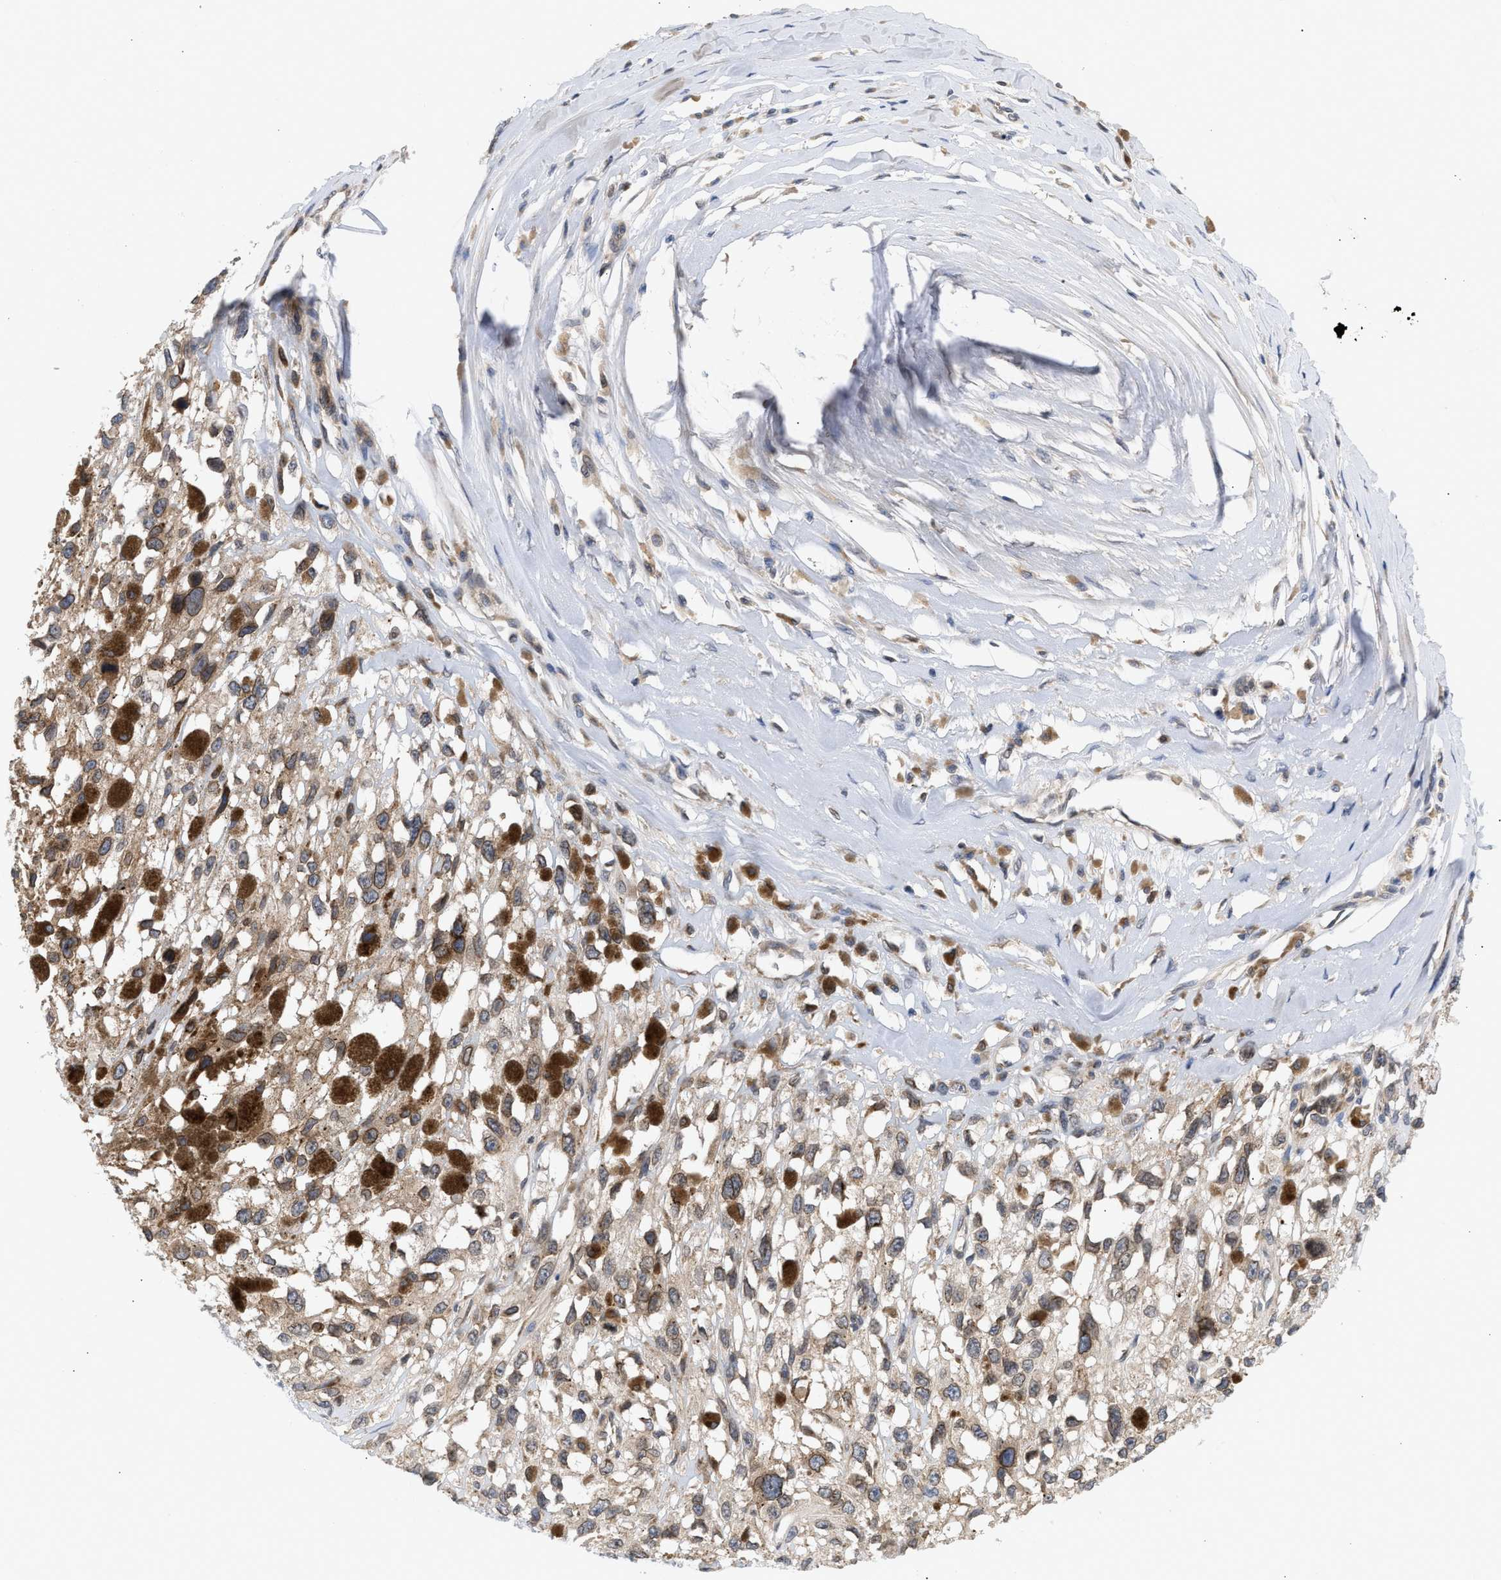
{"staining": {"intensity": "weak", "quantity": ">75%", "location": "cytoplasmic/membranous,nuclear"}, "tissue": "melanoma", "cell_type": "Tumor cells", "image_type": "cancer", "snomed": [{"axis": "morphology", "description": "Malignant melanoma, Metastatic site"}, {"axis": "topography", "description": "Lymph node"}], "caption": "Immunohistochemistry histopathology image of neoplastic tissue: malignant melanoma (metastatic site) stained using immunohistochemistry (IHC) shows low levels of weak protein expression localized specifically in the cytoplasmic/membranous and nuclear of tumor cells, appearing as a cytoplasmic/membranous and nuclear brown color.", "gene": "NUP62", "patient": {"sex": "male", "age": 59}}